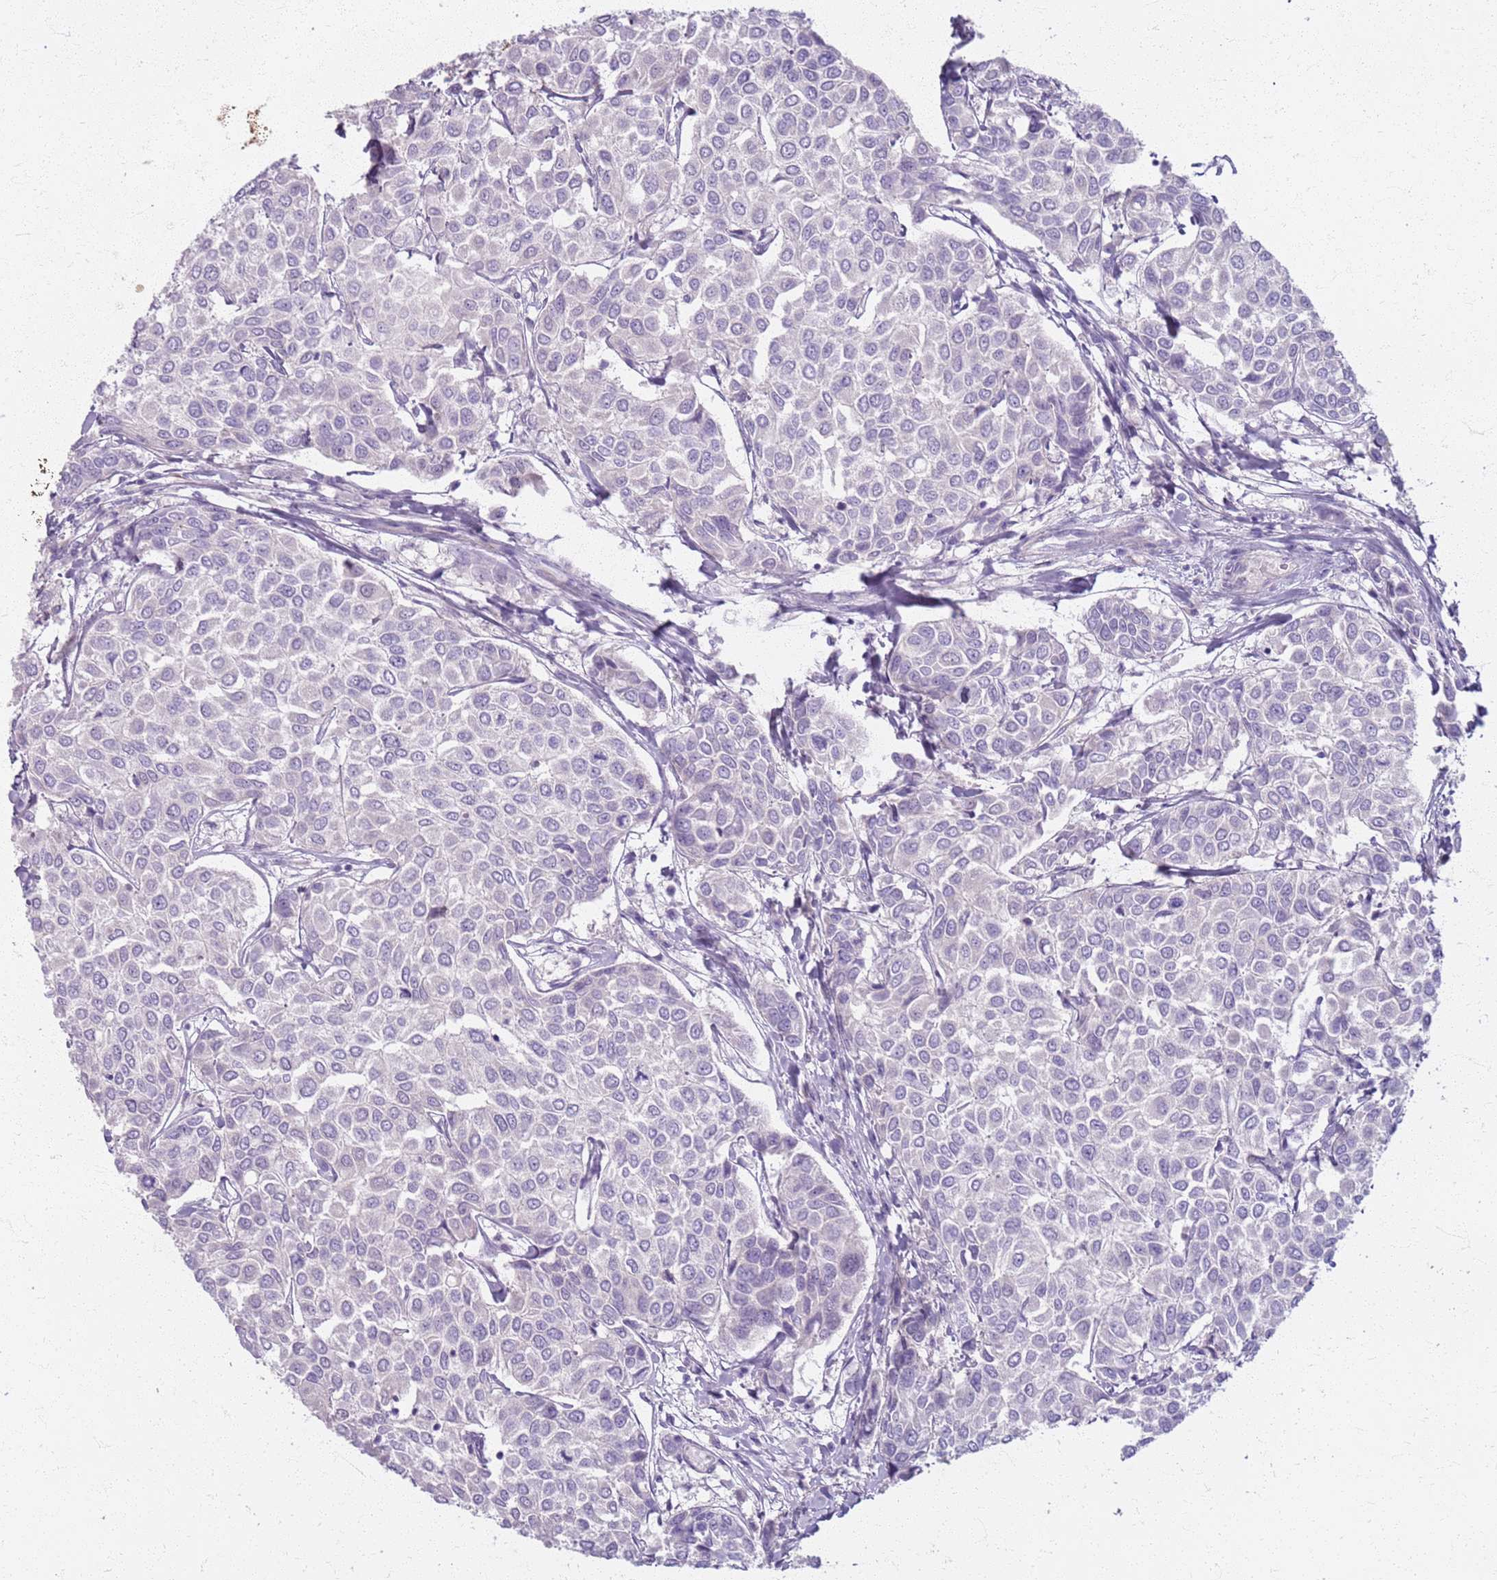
{"staining": {"intensity": "negative", "quantity": "none", "location": "none"}, "tissue": "breast cancer", "cell_type": "Tumor cells", "image_type": "cancer", "snomed": [{"axis": "morphology", "description": "Duct carcinoma"}, {"axis": "topography", "description": "Breast"}], "caption": "DAB immunohistochemical staining of human invasive ductal carcinoma (breast) demonstrates no significant expression in tumor cells. (DAB (3,3'-diaminobenzidine) immunohistochemistry (IHC) with hematoxylin counter stain).", "gene": "CSRP3", "patient": {"sex": "female", "age": 55}}